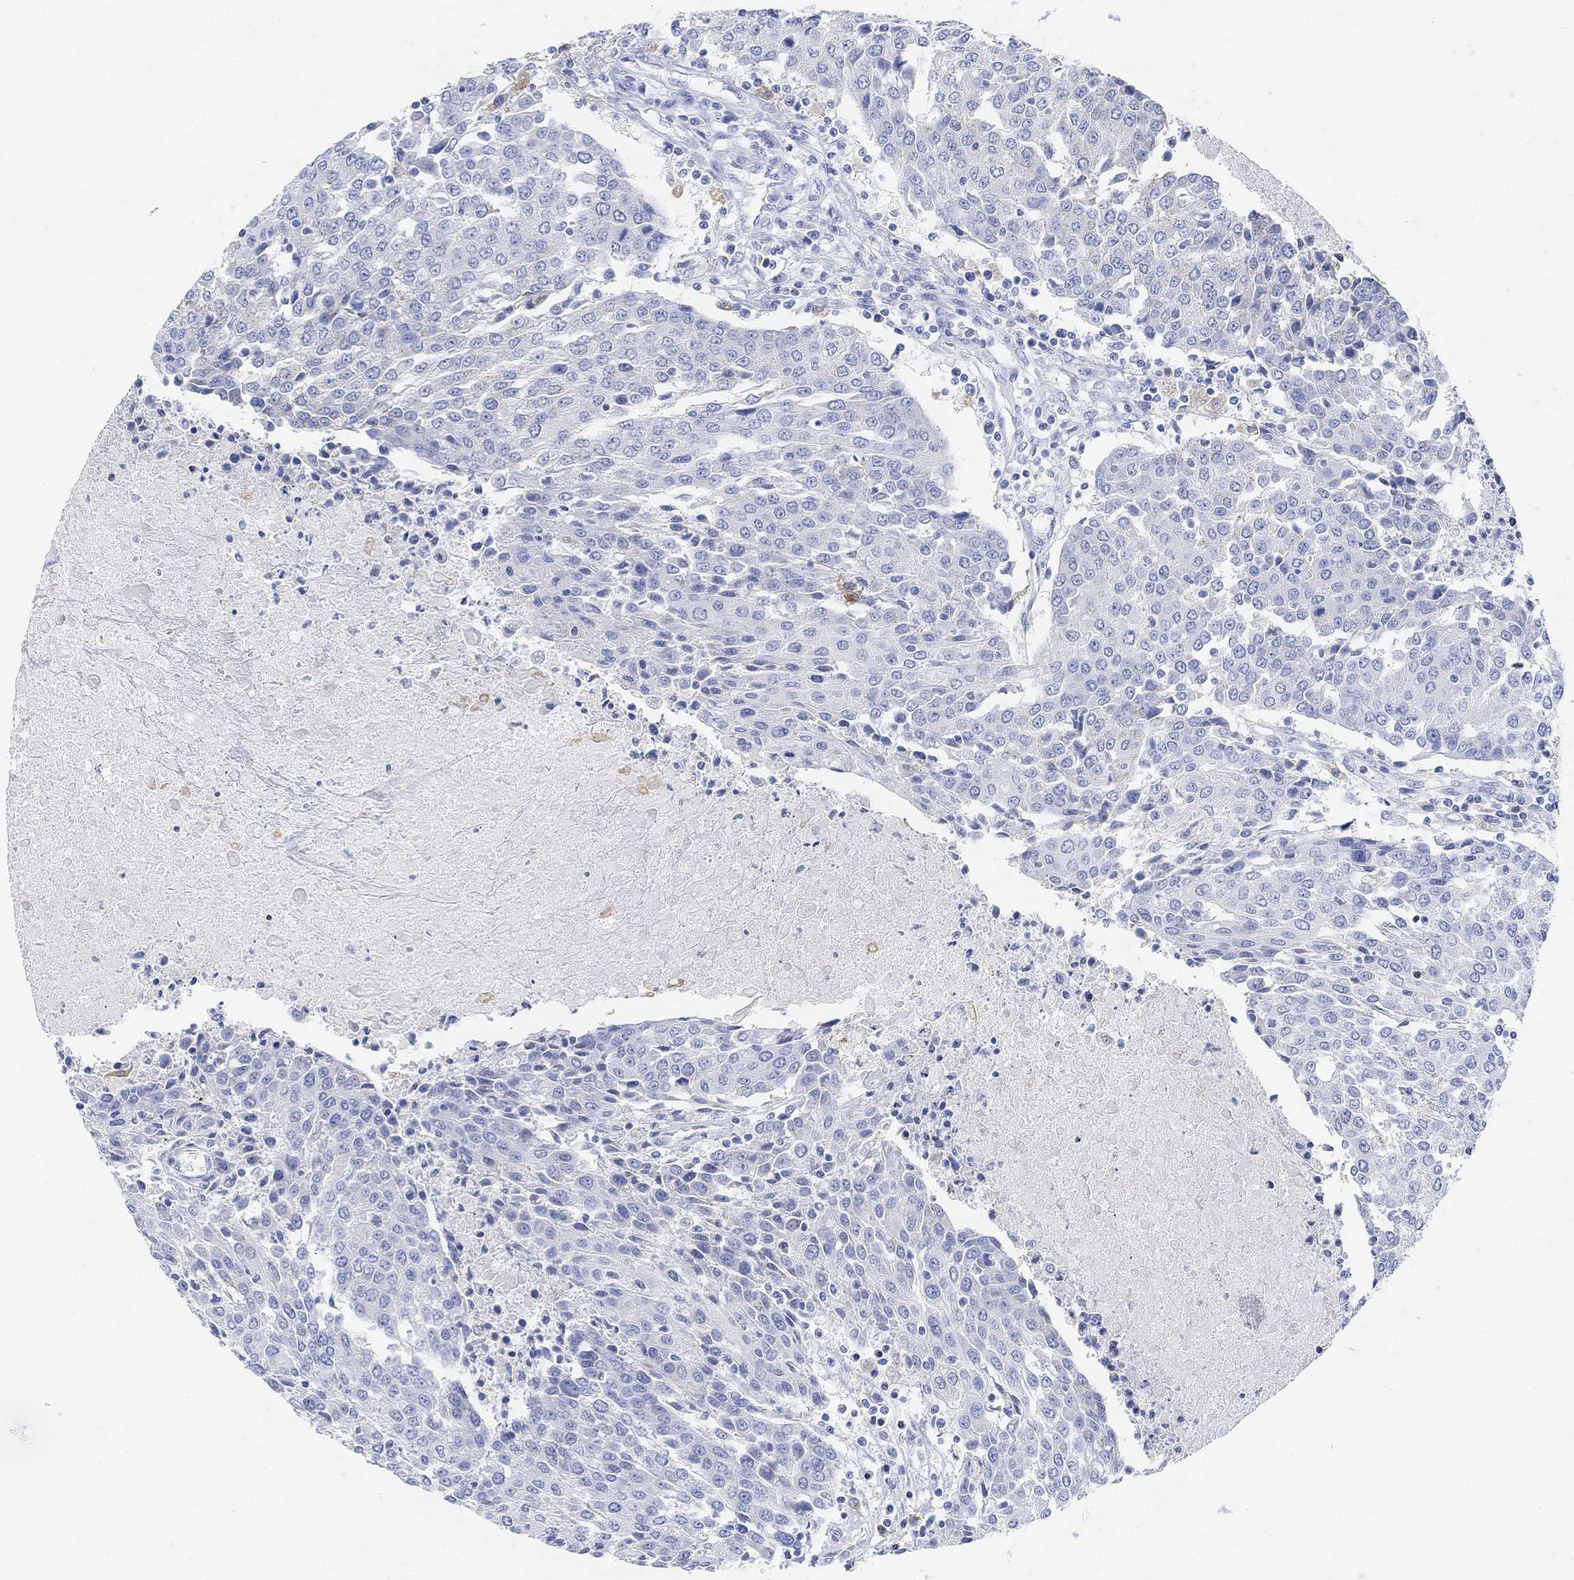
{"staining": {"intensity": "negative", "quantity": "none", "location": "none"}, "tissue": "urothelial cancer", "cell_type": "Tumor cells", "image_type": "cancer", "snomed": [{"axis": "morphology", "description": "Urothelial carcinoma, High grade"}, {"axis": "topography", "description": "Urinary bladder"}], "caption": "This is an immunohistochemistry (IHC) micrograph of human urothelial carcinoma (high-grade). There is no staining in tumor cells.", "gene": "RETNLB", "patient": {"sex": "female", "age": 85}}